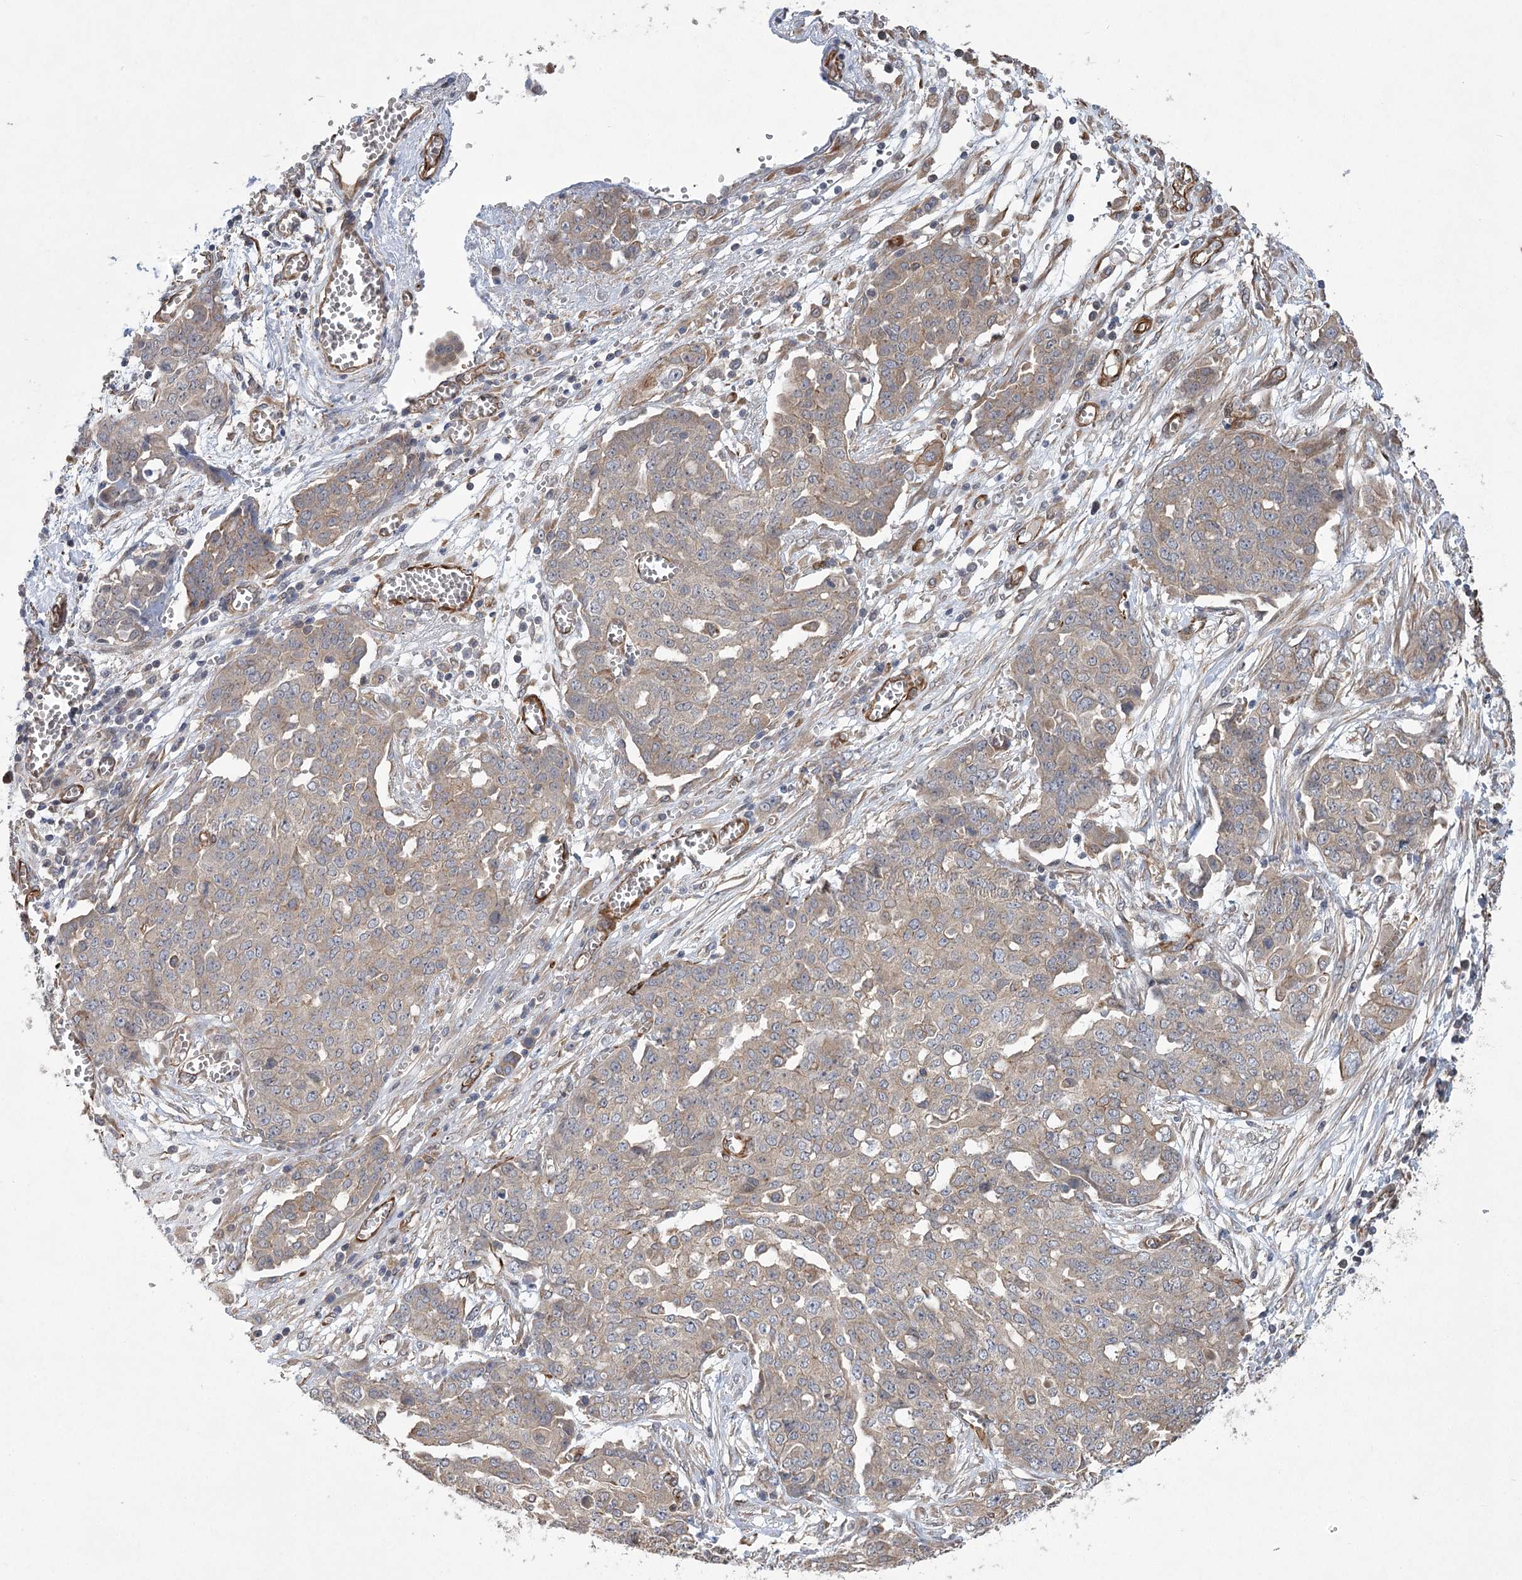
{"staining": {"intensity": "weak", "quantity": "<25%", "location": "cytoplasmic/membranous"}, "tissue": "ovarian cancer", "cell_type": "Tumor cells", "image_type": "cancer", "snomed": [{"axis": "morphology", "description": "Cystadenocarcinoma, serous, NOS"}, {"axis": "topography", "description": "Soft tissue"}, {"axis": "topography", "description": "Ovary"}], "caption": "This is a histopathology image of immunohistochemistry staining of serous cystadenocarcinoma (ovarian), which shows no expression in tumor cells.", "gene": "RWDD4", "patient": {"sex": "female", "age": 57}}